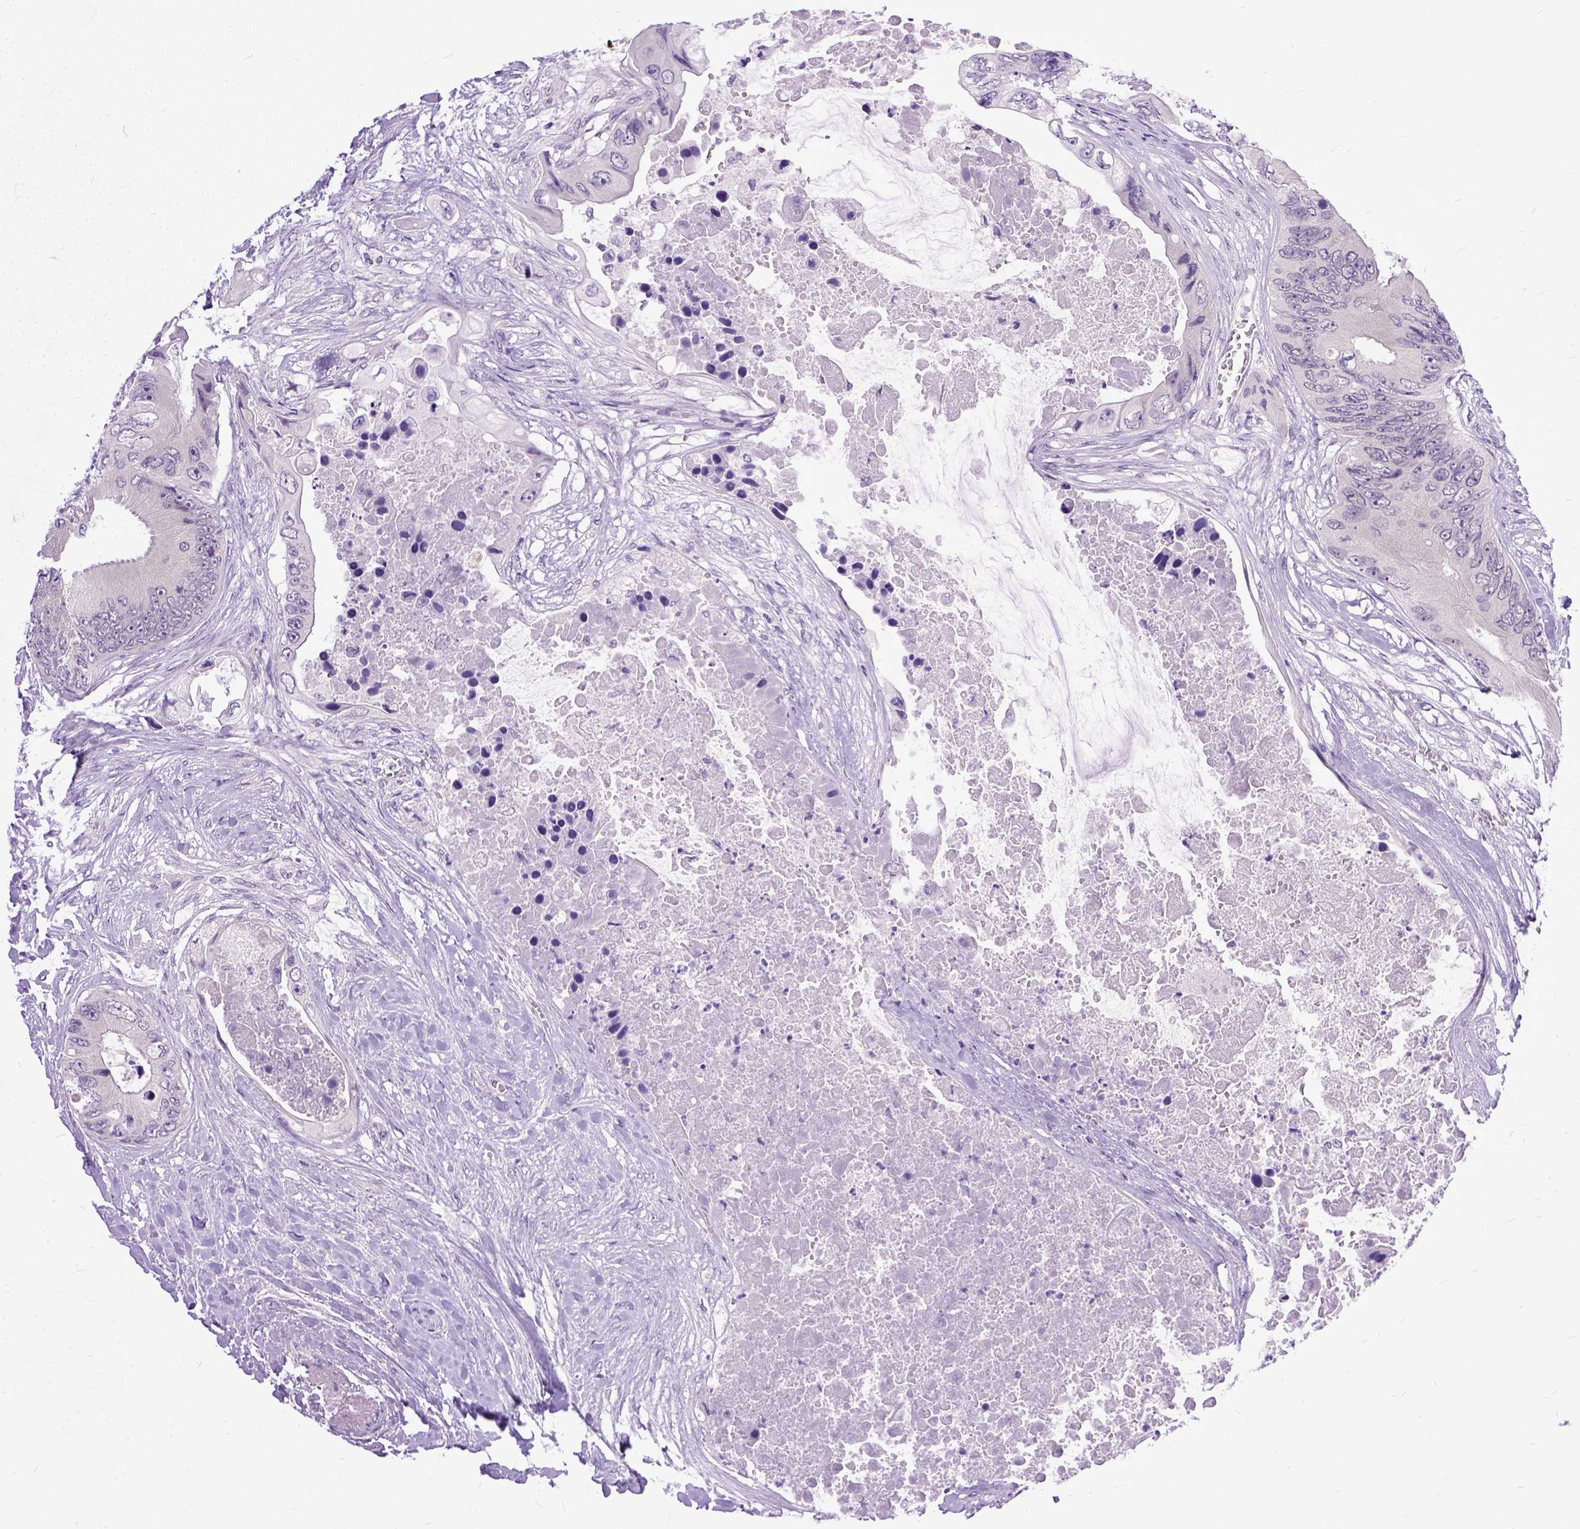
{"staining": {"intensity": "negative", "quantity": "none", "location": "none"}, "tissue": "colorectal cancer", "cell_type": "Tumor cells", "image_type": "cancer", "snomed": [{"axis": "morphology", "description": "Adenocarcinoma, NOS"}, {"axis": "topography", "description": "Rectum"}], "caption": "Colorectal adenocarcinoma was stained to show a protein in brown. There is no significant staining in tumor cells. (DAB IHC with hematoxylin counter stain).", "gene": "TCEAL7", "patient": {"sex": "male", "age": 63}}